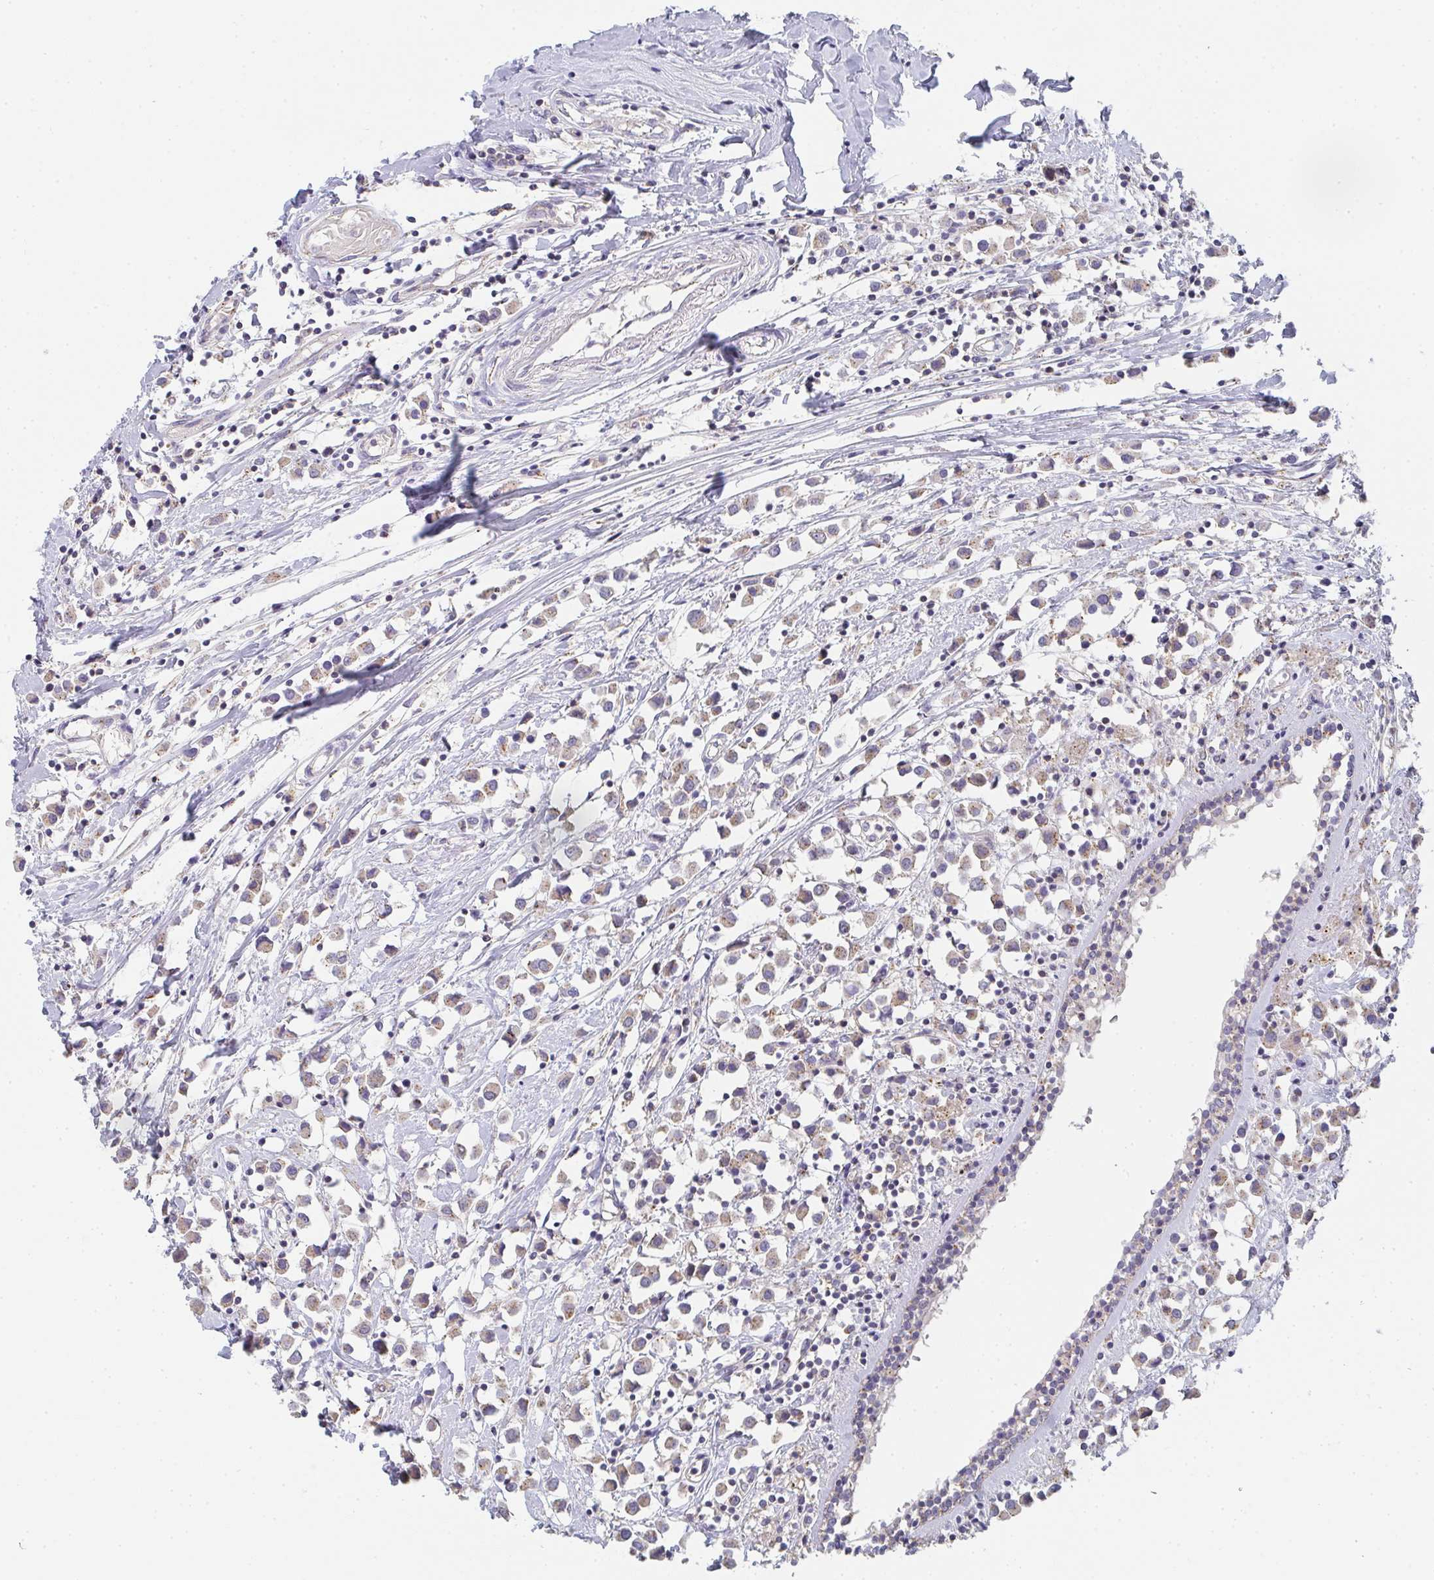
{"staining": {"intensity": "weak", "quantity": ">75%", "location": "cytoplasmic/membranous"}, "tissue": "breast cancer", "cell_type": "Tumor cells", "image_type": "cancer", "snomed": [{"axis": "morphology", "description": "Duct carcinoma"}, {"axis": "topography", "description": "Breast"}], "caption": "Immunohistochemistry (IHC) (DAB (3,3'-diaminobenzidine)) staining of human breast invasive ductal carcinoma exhibits weak cytoplasmic/membranous protein positivity in approximately >75% of tumor cells.", "gene": "CHMP5", "patient": {"sex": "female", "age": 61}}